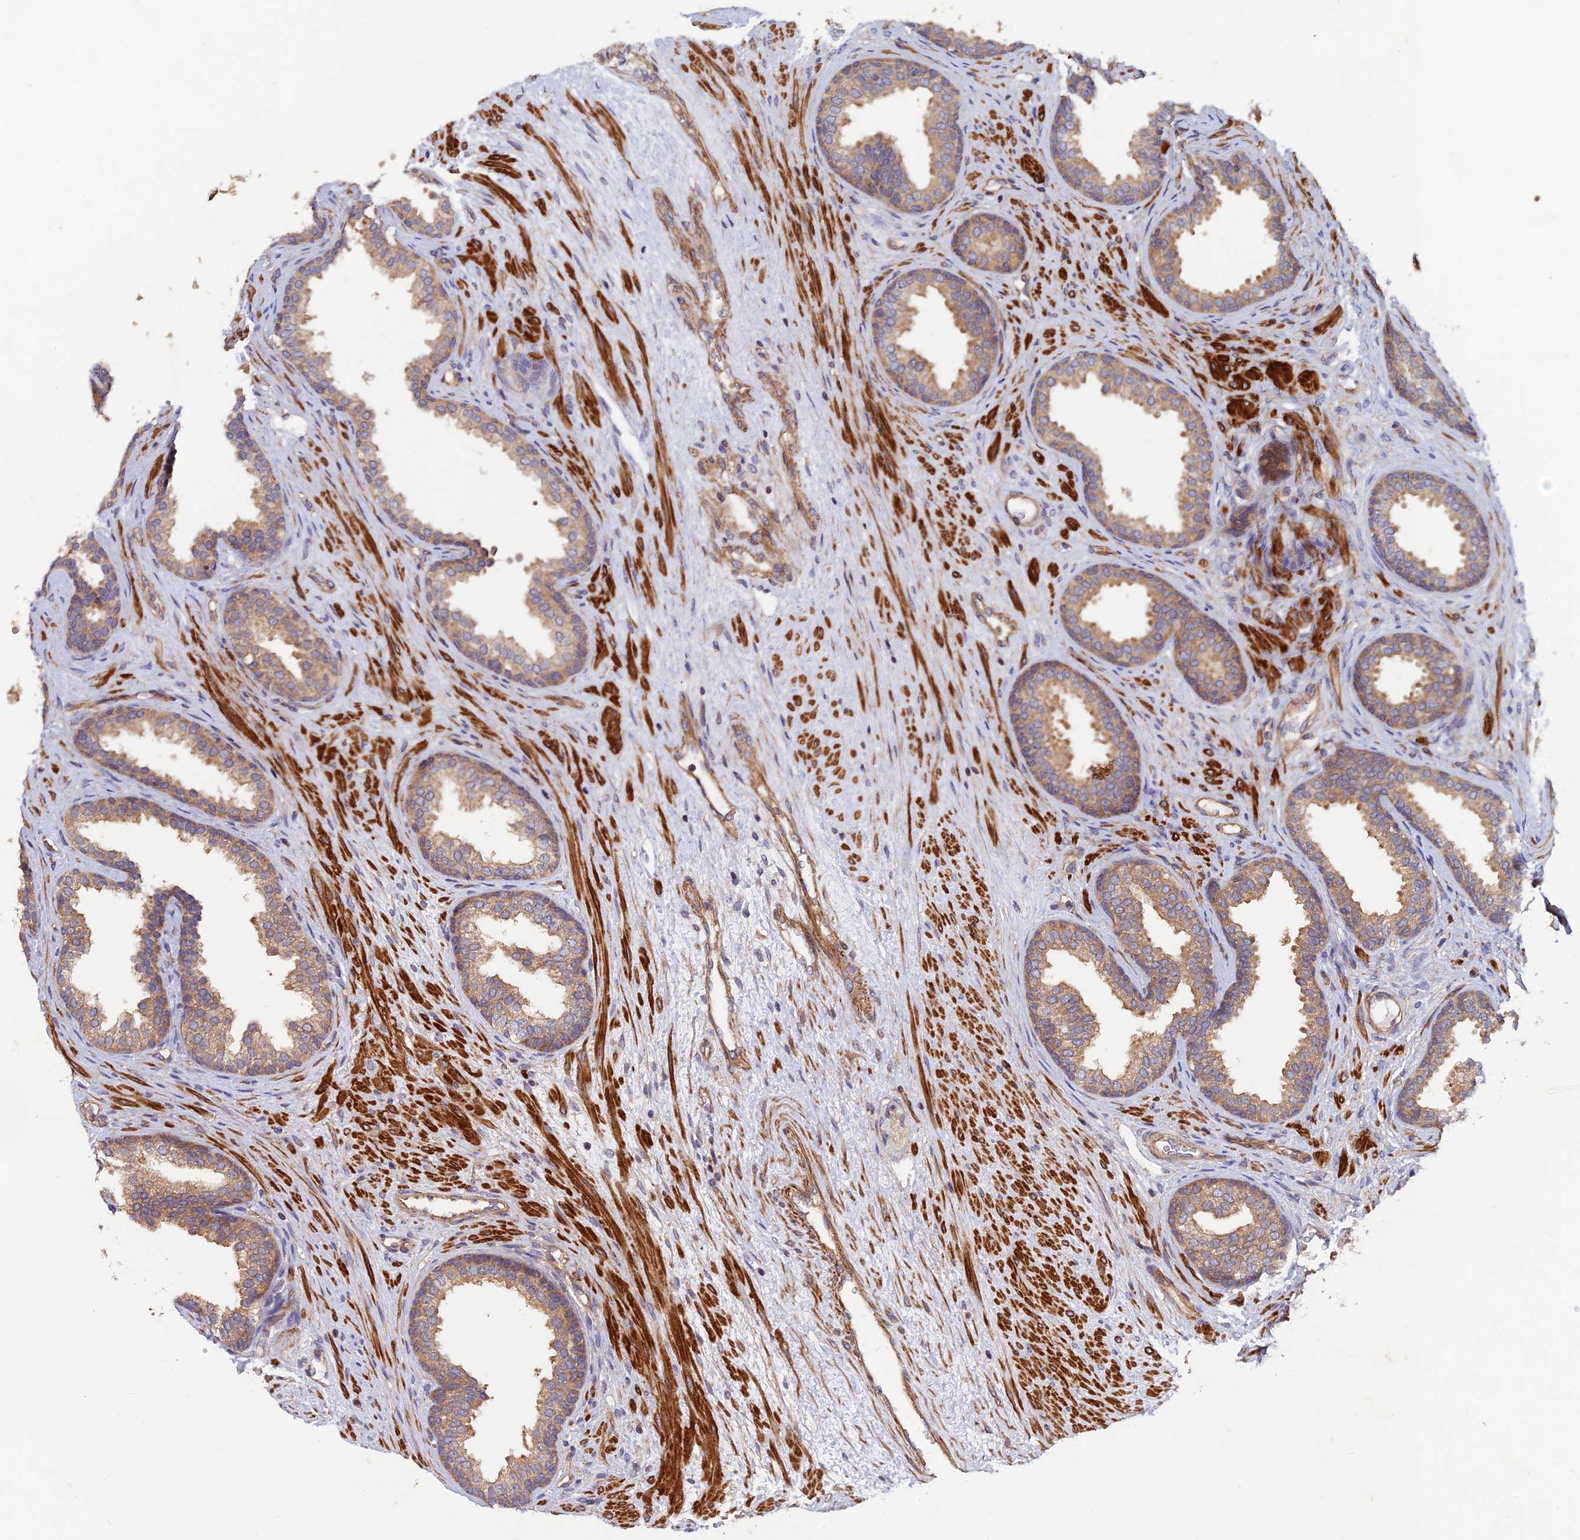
{"staining": {"intensity": "moderate", "quantity": "25%-75%", "location": "cytoplasmic/membranous"}, "tissue": "prostate", "cell_type": "Glandular cells", "image_type": "normal", "snomed": [{"axis": "morphology", "description": "Normal tissue, NOS"}, {"axis": "topography", "description": "Prostate"}], "caption": "A micrograph of prostate stained for a protein shows moderate cytoplasmic/membranous brown staining in glandular cells.", "gene": "NCAPG", "patient": {"sex": "male", "age": 76}}